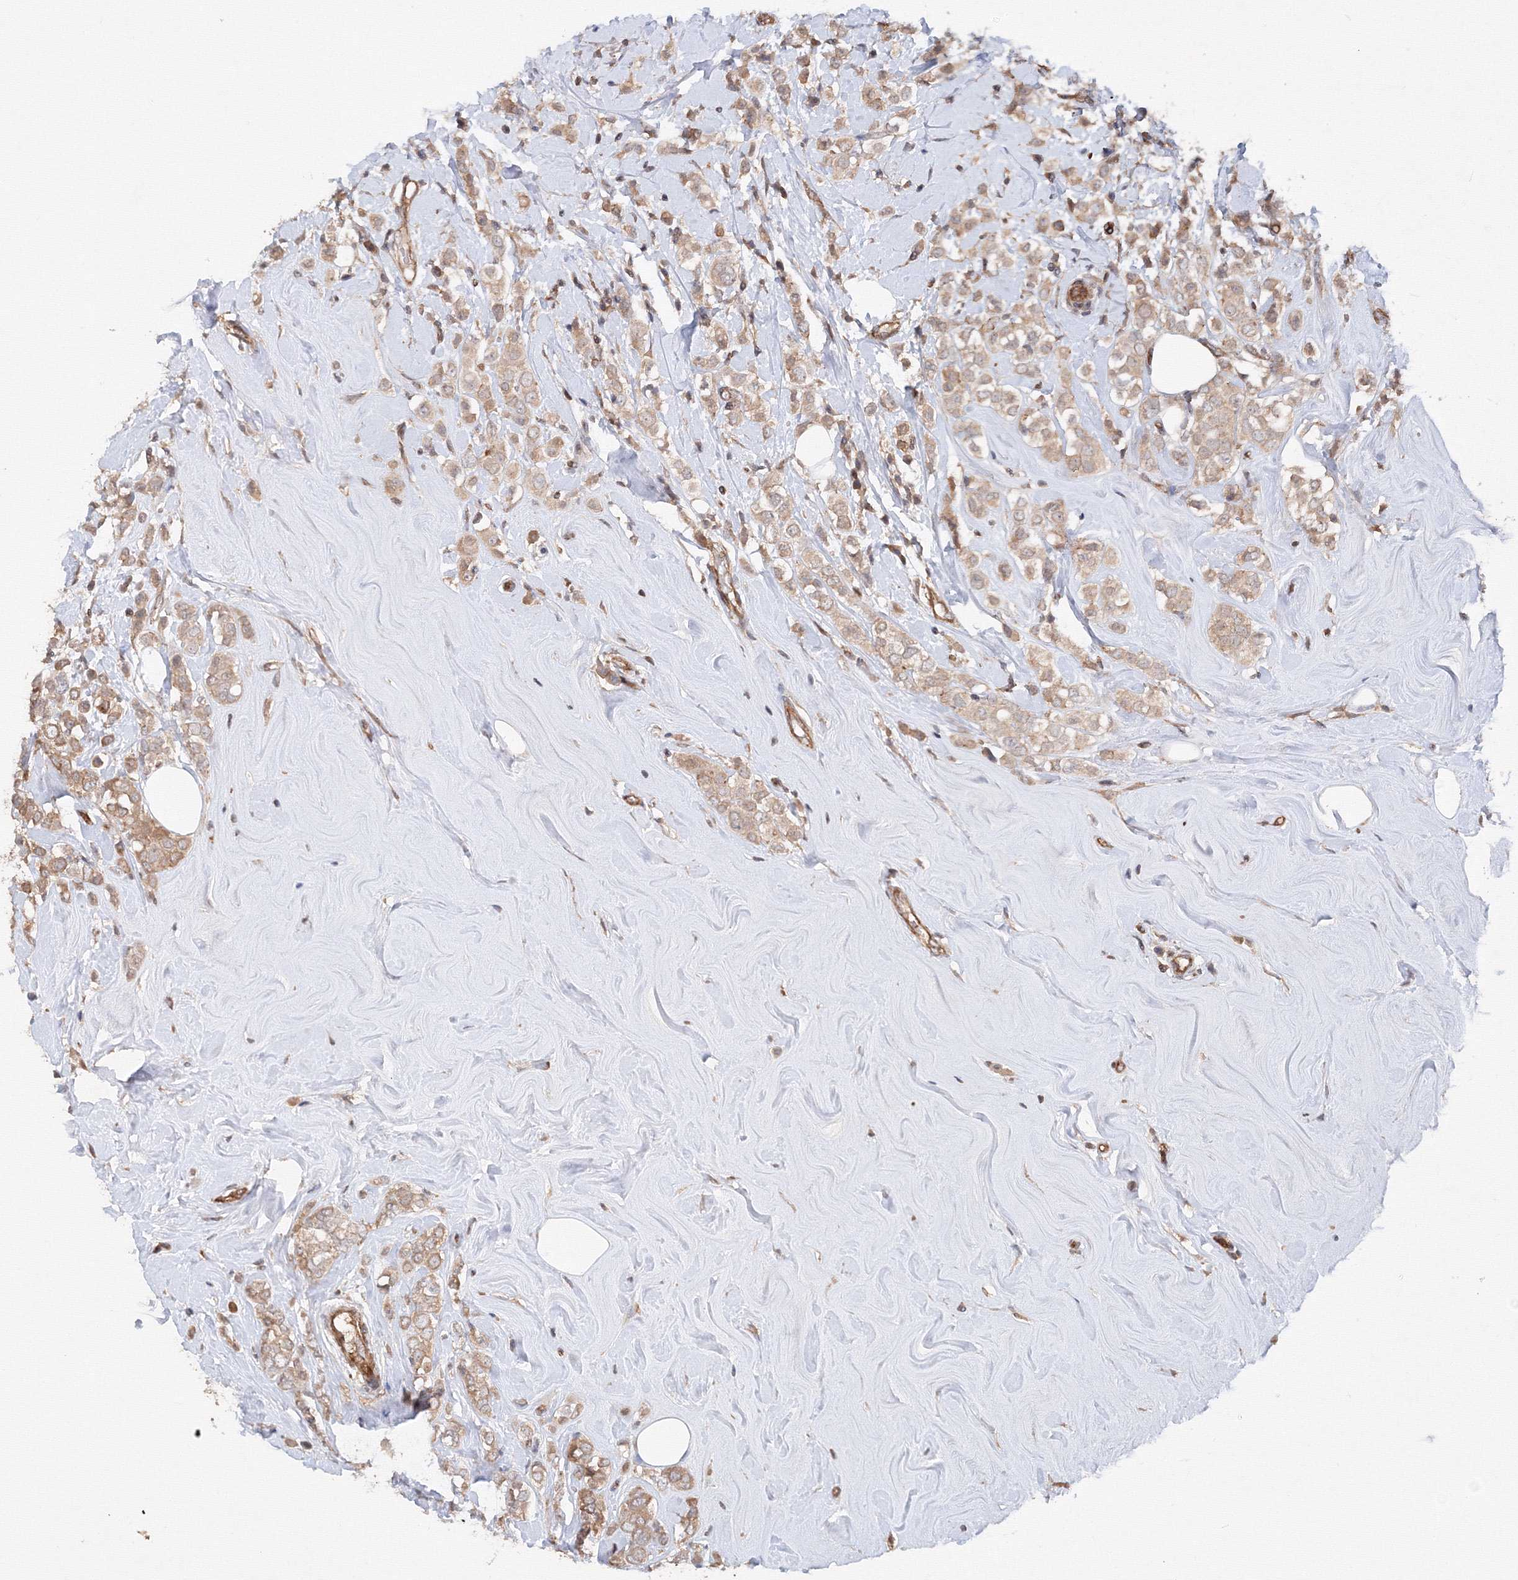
{"staining": {"intensity": "moderate", "quantity": "25%-75%", "location": "cytoplasmic/membranous"}, "tissue": "breast cancer", "cell_type": "Tumor cells", "image_type": "cancer", "snomed": [{"axis": "morphology", "description": "Lobular carcinoma"}, {"axis": "topography", "description": "Breast"}], "caption": "Approximately 25%-75% of tumor cells in human breast lobular carcinoma reveal moderate cytoplasmic/membranous protein expression as visualized by brown immunohistochemical staining.", "gene": "DCTD", "patient": {"sex": "female", "age": 47}}